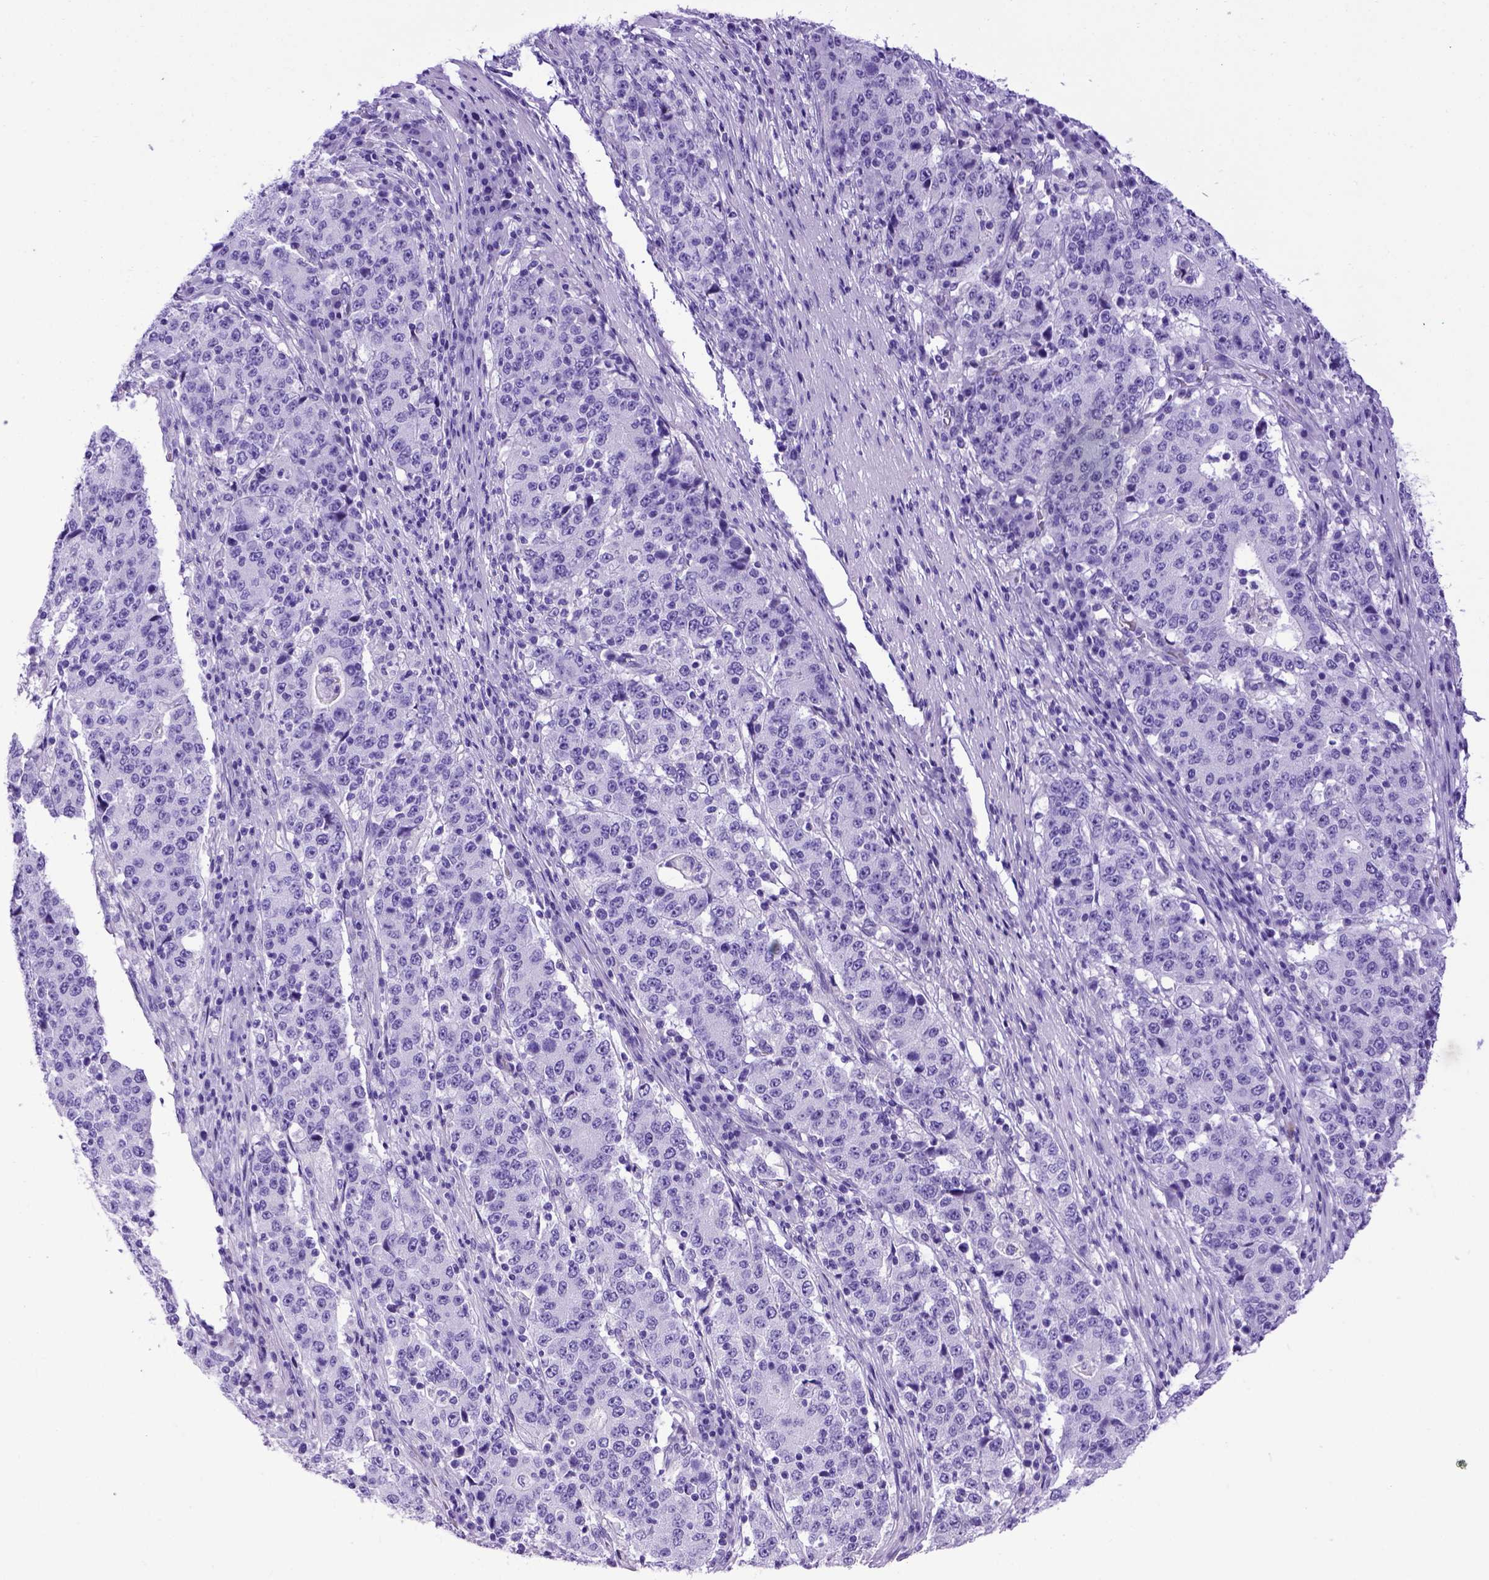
{"staining": {"intensity": "negative", "quantity": "none", "location": "none"}, "tissue": "stomach cancer", "cell_type": "Tumor cells", "image_type": "cancer", "snomed": [{"axis": "morphology", "description": "Adenocarcinoma, NOS"}, {"axis": "topography", "description": "Stomach"}], "caption": "Protein analysis of adenocarcinoma (stomach) exhibits no significant staining in tumor cells.", "gene": "MEOX2", "patient": {"sex": "male", "age": 59}}